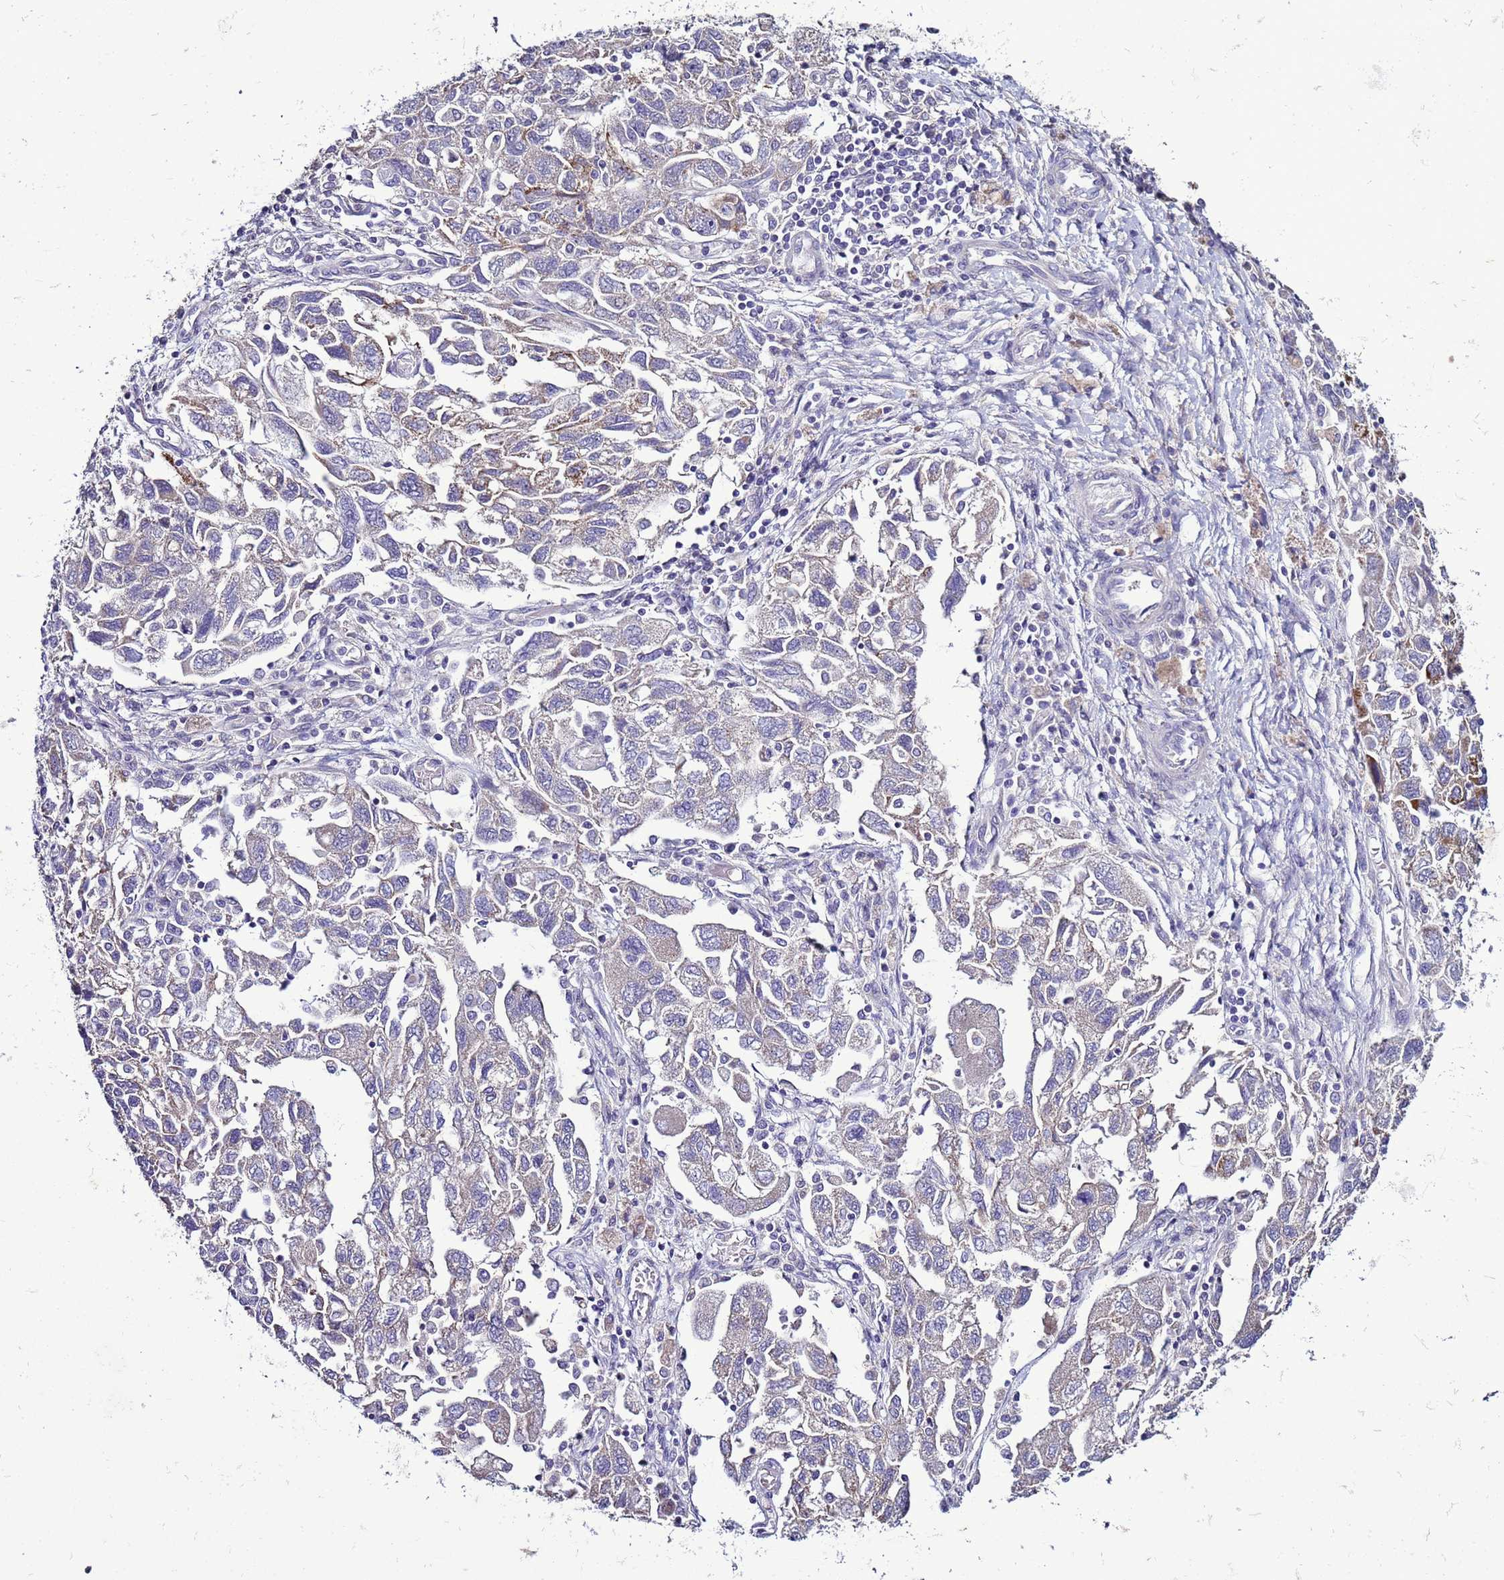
{"staining": {"intensity": "negative", "quantity": "none", "location": "none"}, "tissue": "ovarian cancer", "cell_type": "Tumor cells", "image_type": "cancer", "snomed": [{"axis": "morphology", "description": "Carcinoma, NOS"}, {"axis": "morphology", "description": "Cystadenocarcinoma, serous, NOS"}, {"axis": "topography", "description": "Ovary"}], "caption": "Tumor cells show no significant positivity in ovarian serous cystadenocarcinoma.", "gene": "RABL2B", "patient": {"sex": "female", "age": 69}}